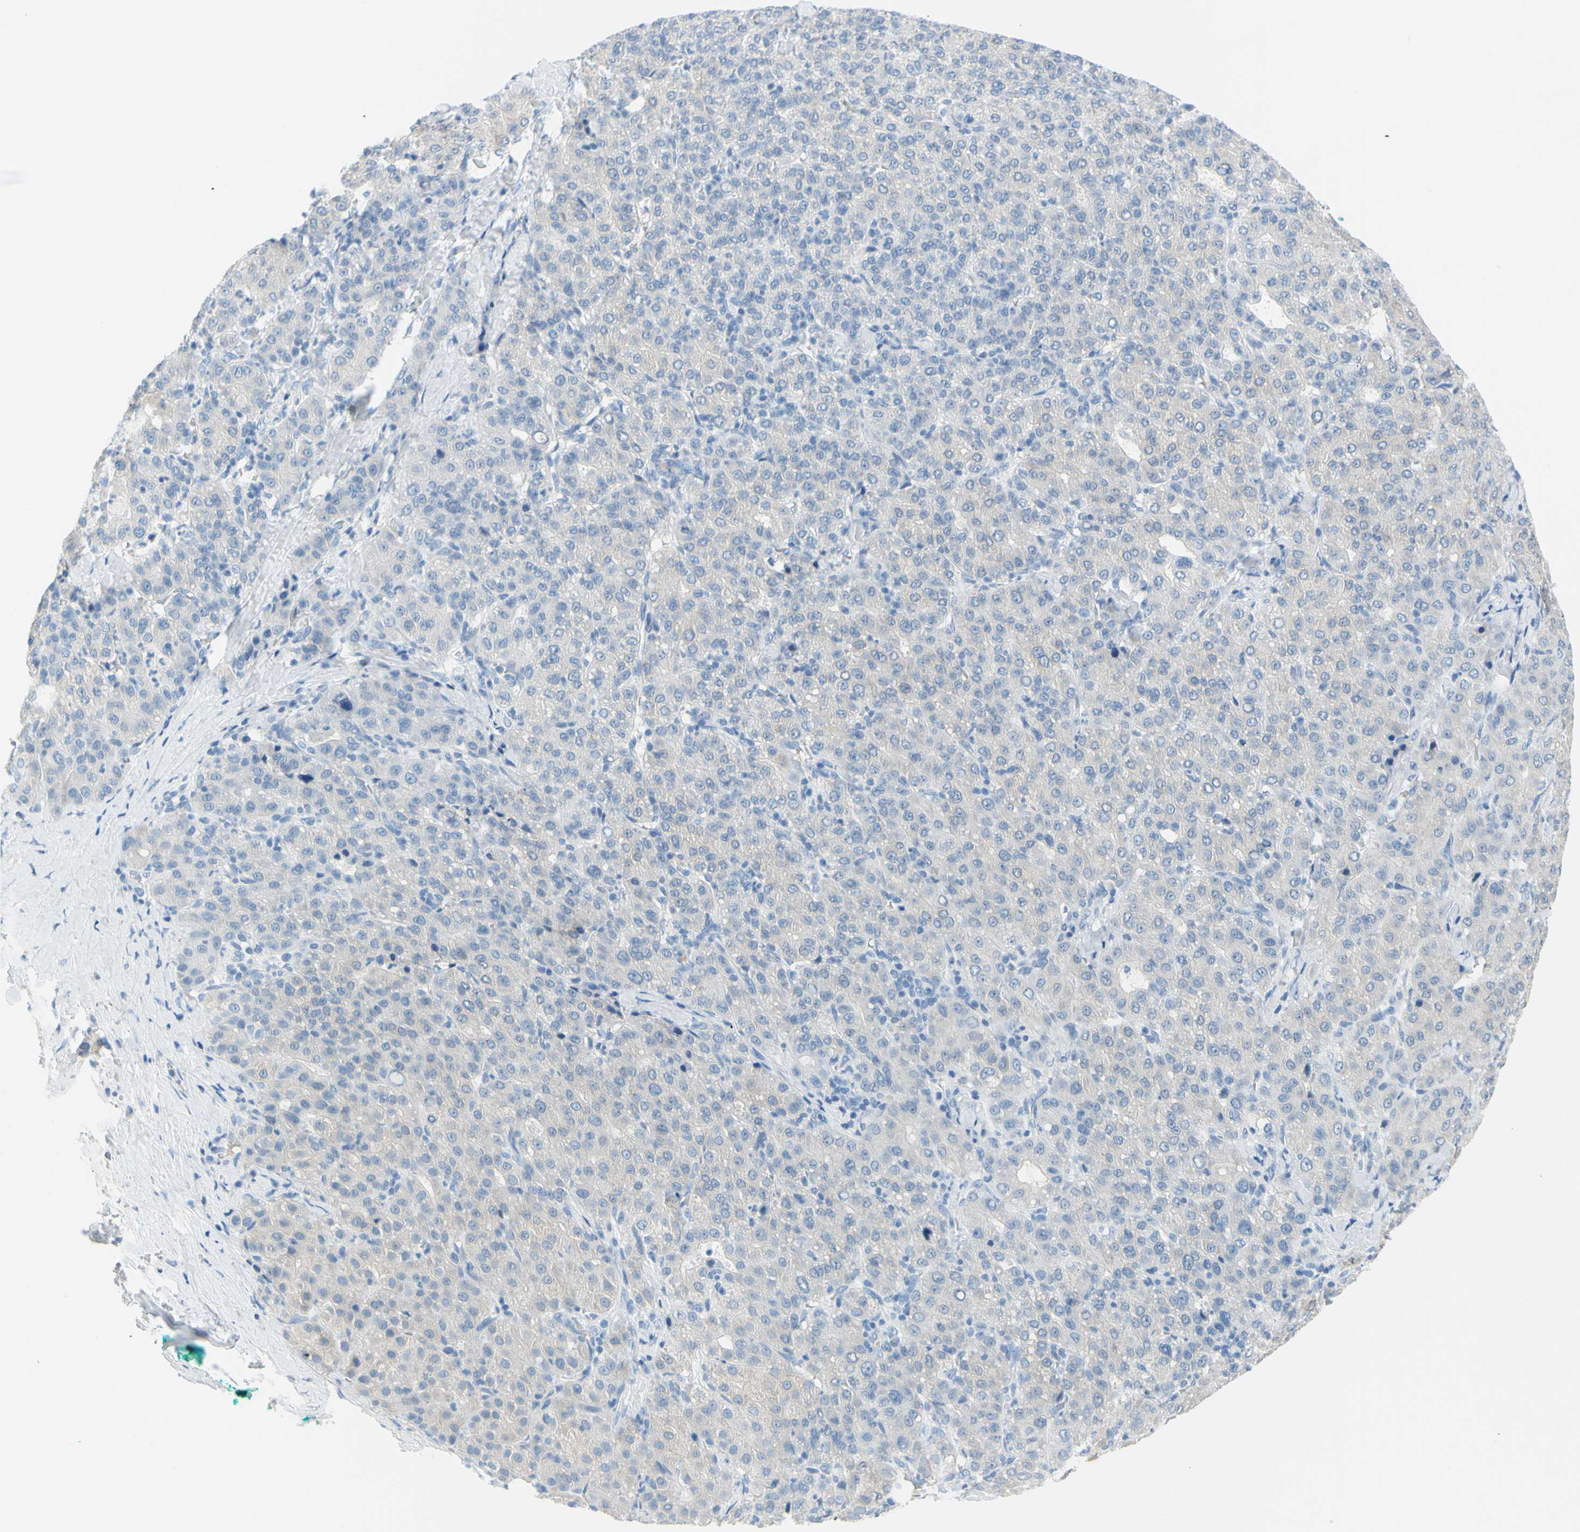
{"staining": {"intensity": "weak", "quantity": "<25%", "location": "cytoplasmic/membranous"}, "tissue": "liver cancer", "cell_type": "Tumor cells", "image_type": "cancer", "snomed": [{"axis": "morphology", "description": "Carcinoma, Hepatocellular, NOS"}, {"axis": "topography", "description": "Liver"}], "caption": "Tumor cells show no significant positivity in liver cancer (hepatocellular carcinoma). (DAB (3,3'-diaminobenzidine) IHC visualized using brightfield microscopy, high magnification).", "gene": "DCT", "patient": {"sex": "male", "age": 65}}